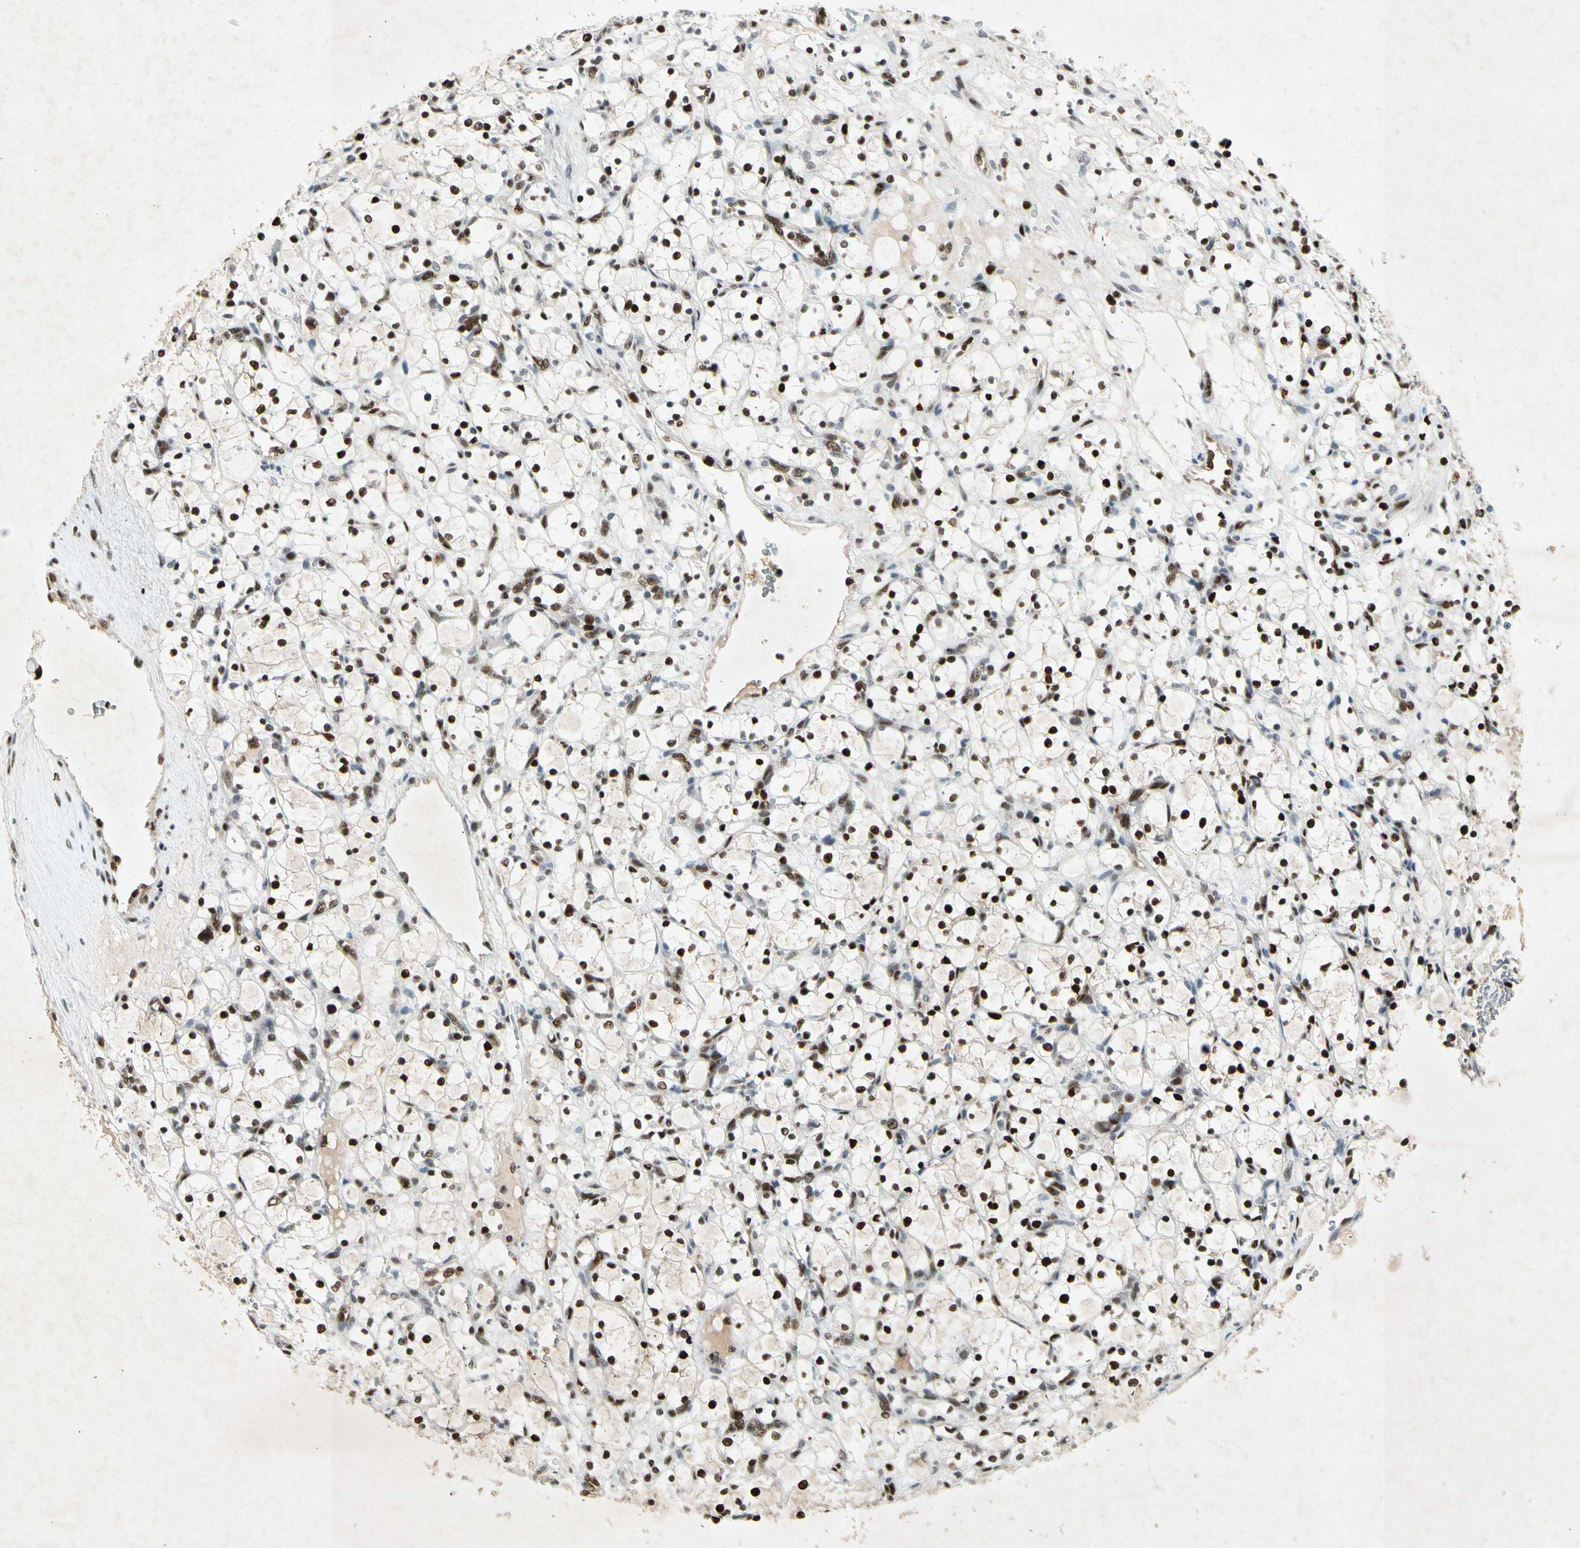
{"staining": {"intensity": "strong", "quantity": ">75%", "location": "nuclear"}, "tissue": "renal cancer", "cell_type": "Tumor cells", "image_type": "cancer", "snomed": [{"axis": "morphology", "description": "Adenocarcinoma, NOS"}, {"axis": "topography", "description": "Kidney"}], "caption": "This is an image of IHC staining of adenocarcinoma (renal), which shows strong staining in the nuclear of tumor cells.", "gene": "RNF43", "patient": {"sex": "female", "age": 69}}